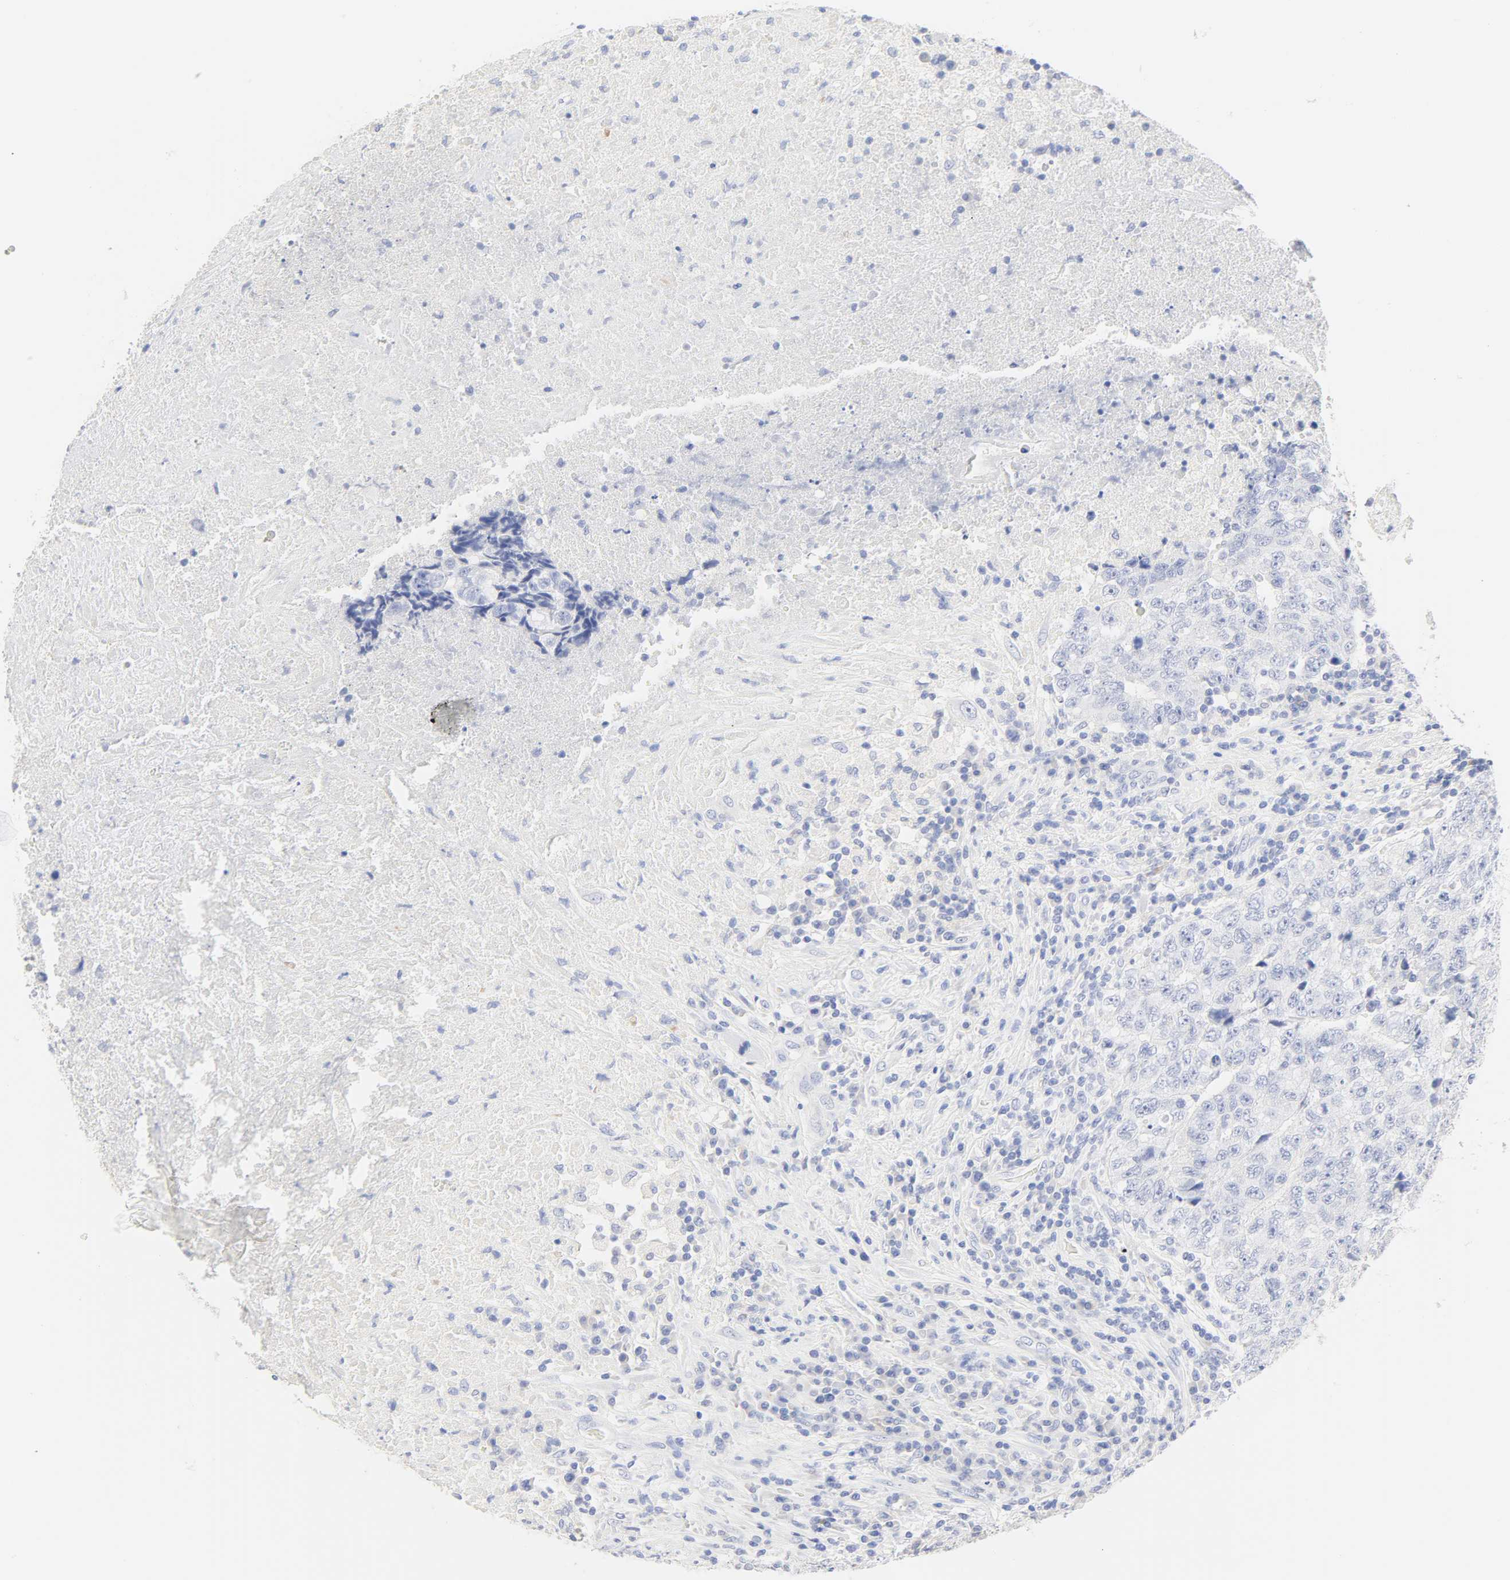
{"staining": {"intensity": "negative", "quantity": "none", "location": "none"}, "tissue": "testis cancer", "cell_type": "Tumor cells", "image_type": "cancer", "snomed": [{"axis": "morphology", "description": "Necrosis, NOS"}, {"axis": "morphology", "description": "Carcinoma, Embryonal, NOS"}, {"axis": "topography", "description": "Testis"}], "caption": "Testis embryonal carcinoma stained for a protein using immunohistochemistry (IHC) displays no staining tumor cells.", "gene": "SLCO1B3", "patient": {"sex": "male", "age": 19}}